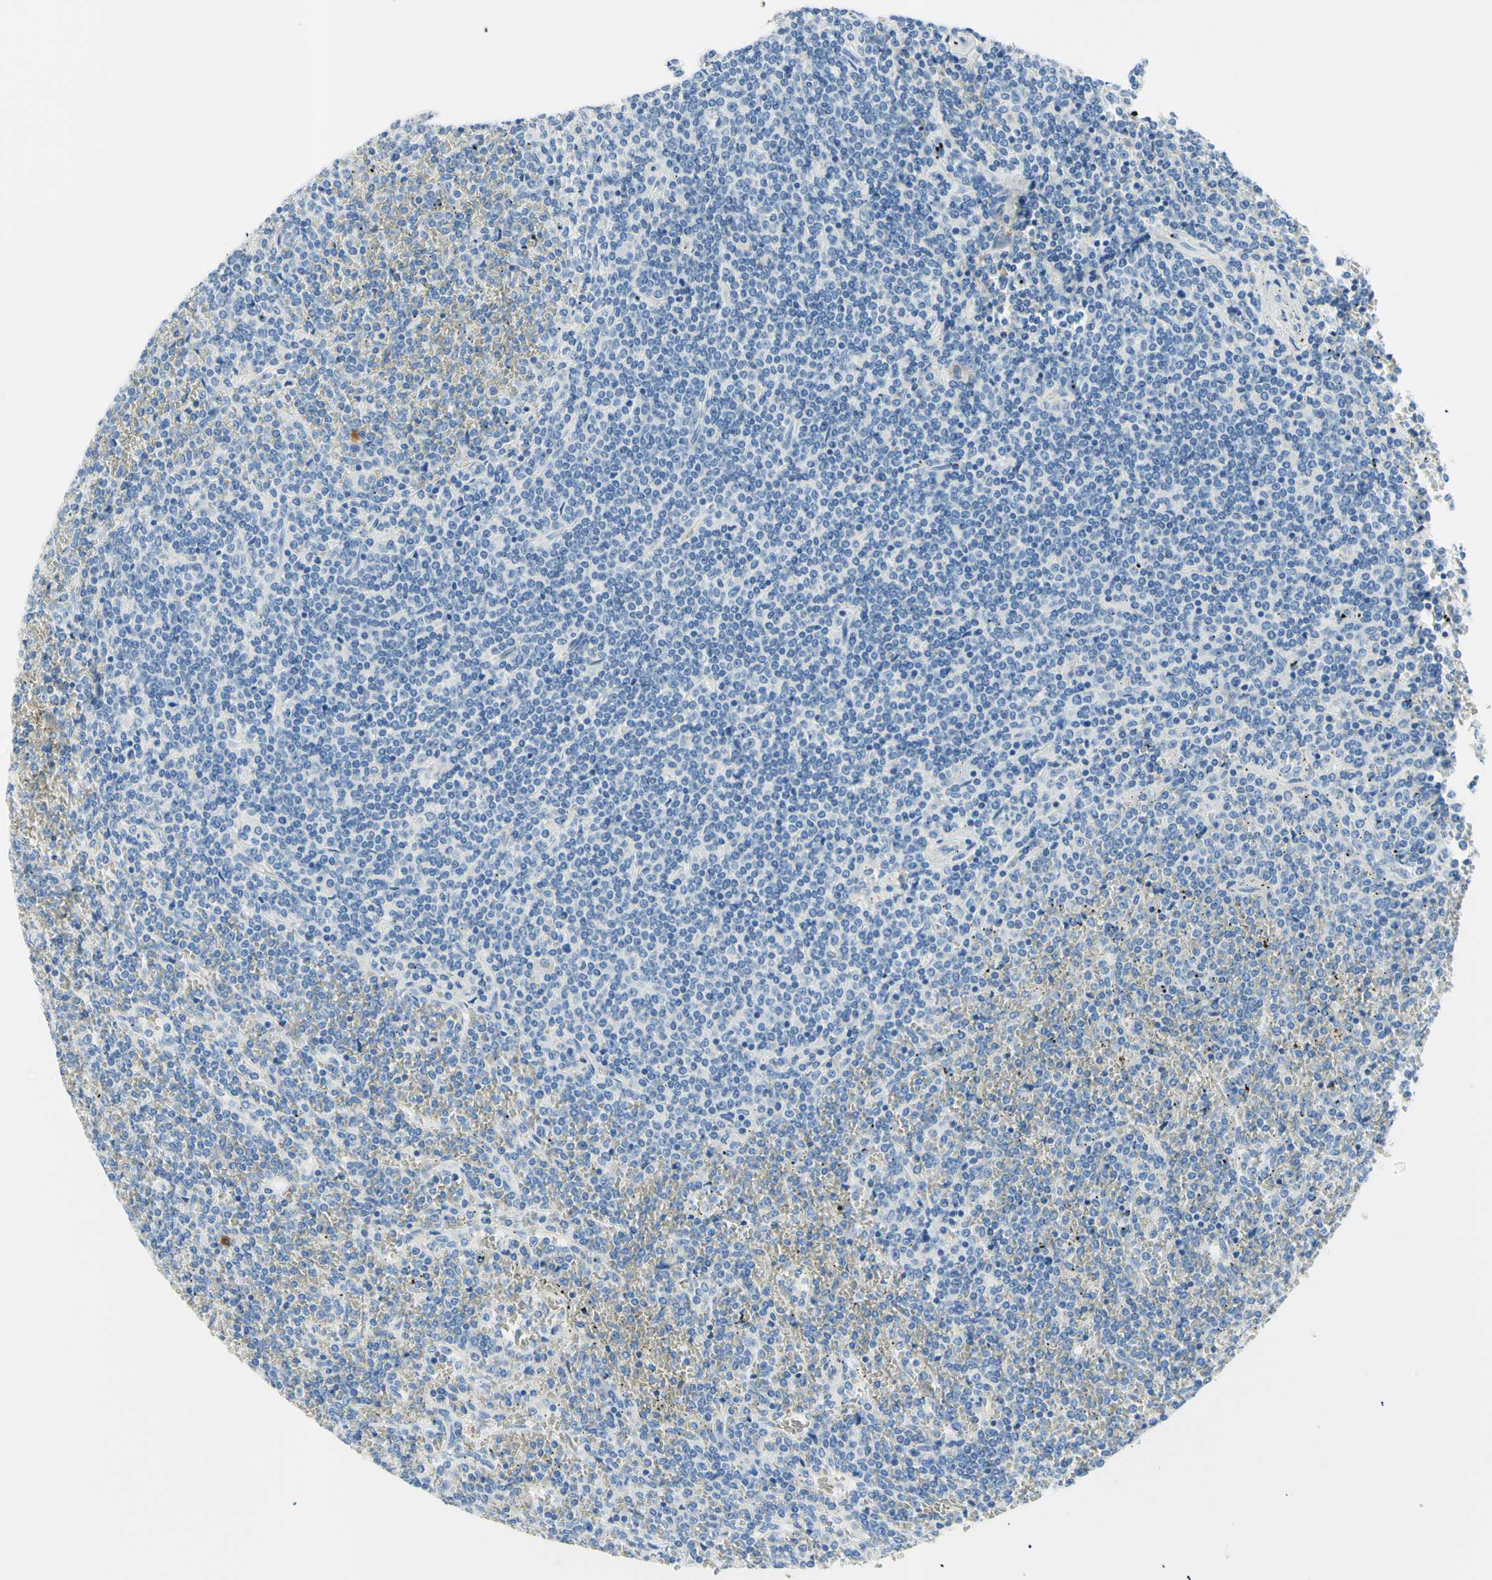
{"staining": {"intensity": "negative", "quantity": "none", "location": "none"}, "tissue": "lymphoma", "cell_type": "Tumor cells", "image_type": "cancer", "snomed": [{"axis": "morphology", "description": "Malignant lymphoma, non-Hodgkin's type, Low grade"}, {"axis": "topography", "description": "Spleen"}], "caption": "This is an immunohistochemistry image of human malignant lymphoma, non-Hodgkin's type (low-grade). There is no positivity in tumor cells.", "gene": "HPCA", "patient": {"sex": "female", "age": 19}}